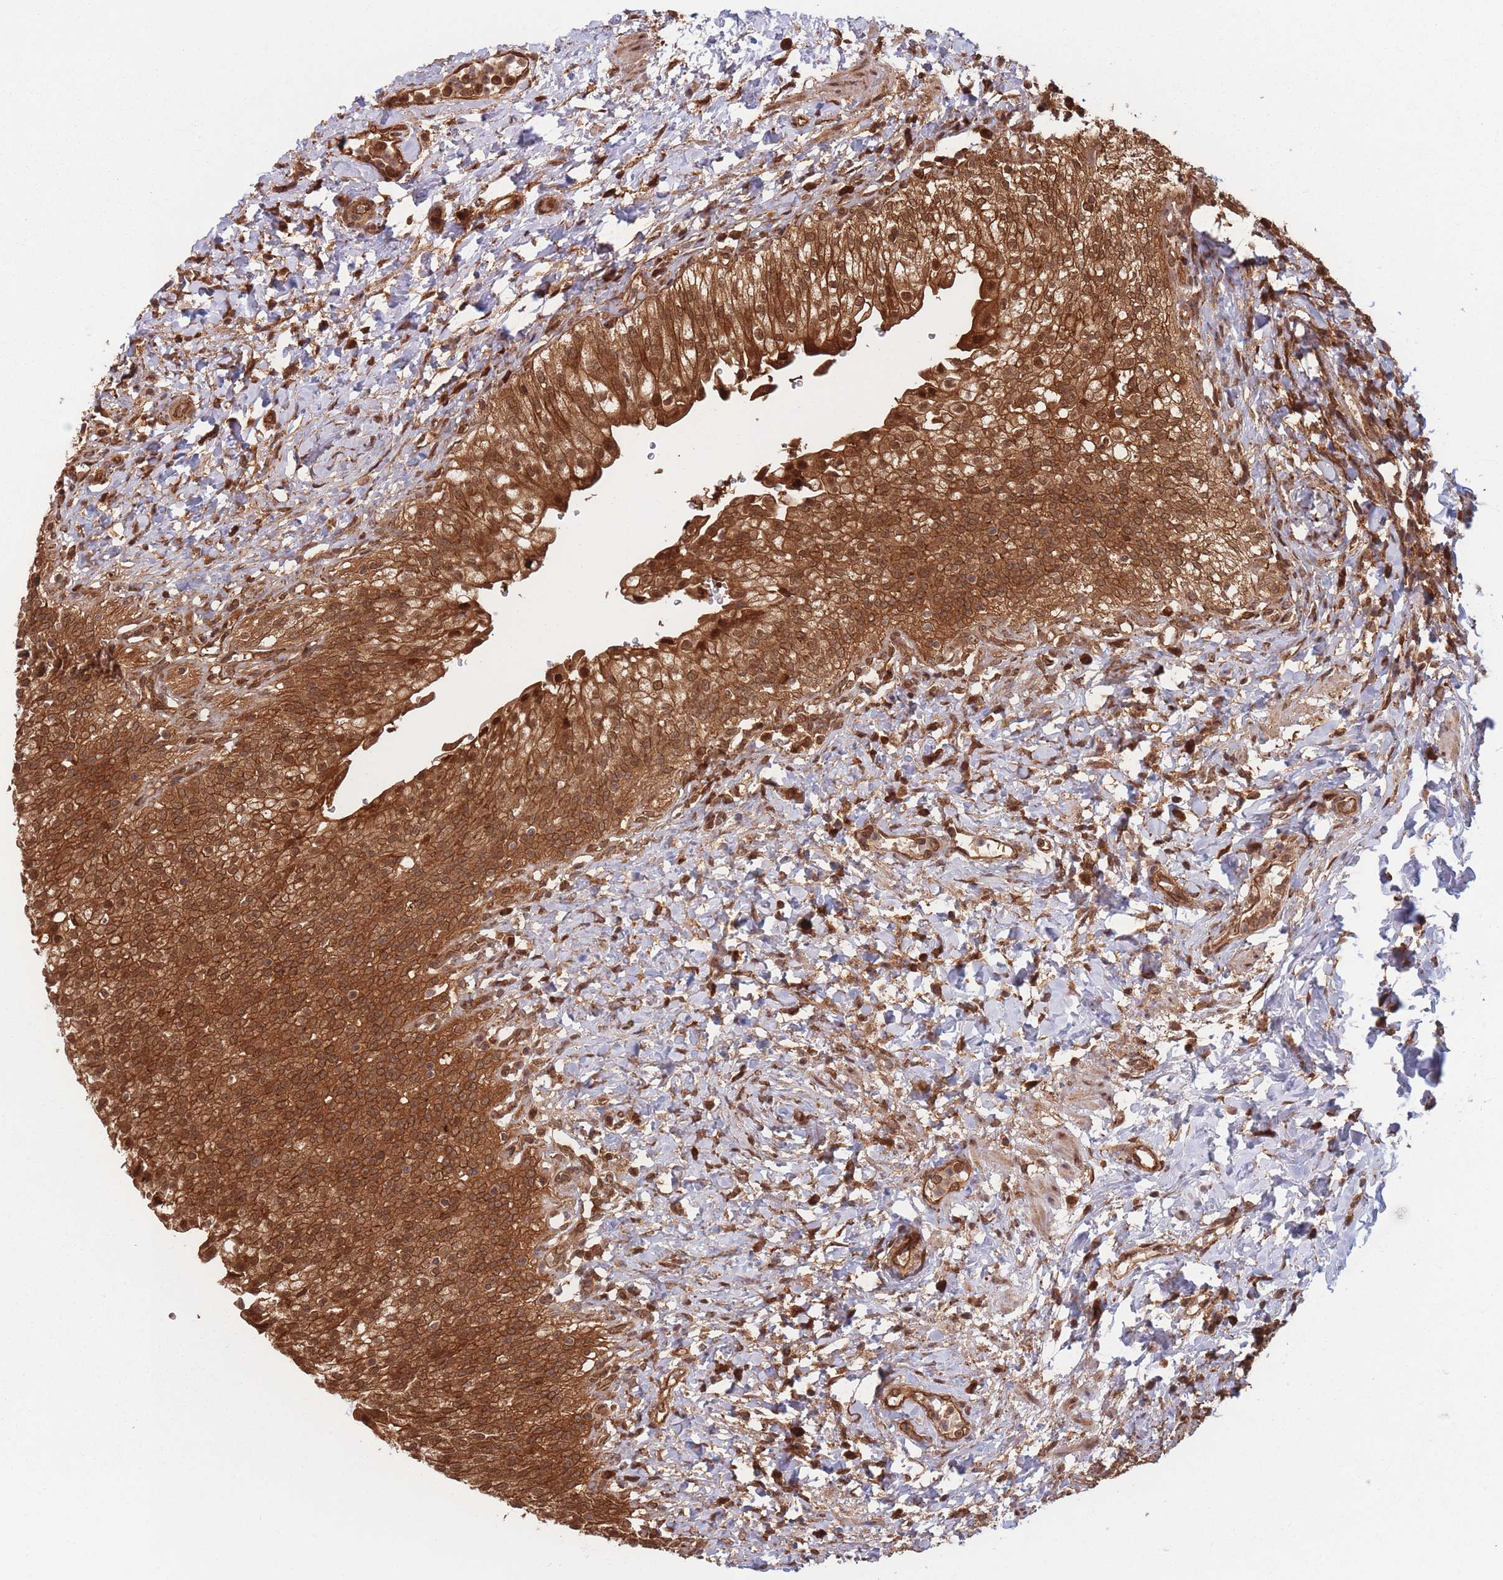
{"staining": {"intensity": "strong", "quantity": ">75%", "location": "cytoplasmic/membranous,nuclear"}, "tissue": "urinary bladder", "cell_type": "Urothelial cells", "image_type": "normal", "snomed": [{"axis": "morphology", "description": "Normal tissue, NOS"}, {"axis": "morphology", "description": "Inflammation, NOS"}, {"axis": "topography", "description": "Urinary bladder"}], "caption": "The histopathology image displays immunohistochemical staining of unremarkable urinary bladder. There is strong cytoplasmic/membranous,nuclear expression is present in approximately >75% of urothelial cells.", "gene": "PODXL2", "patient": {"sex": "male", "age": 64}}